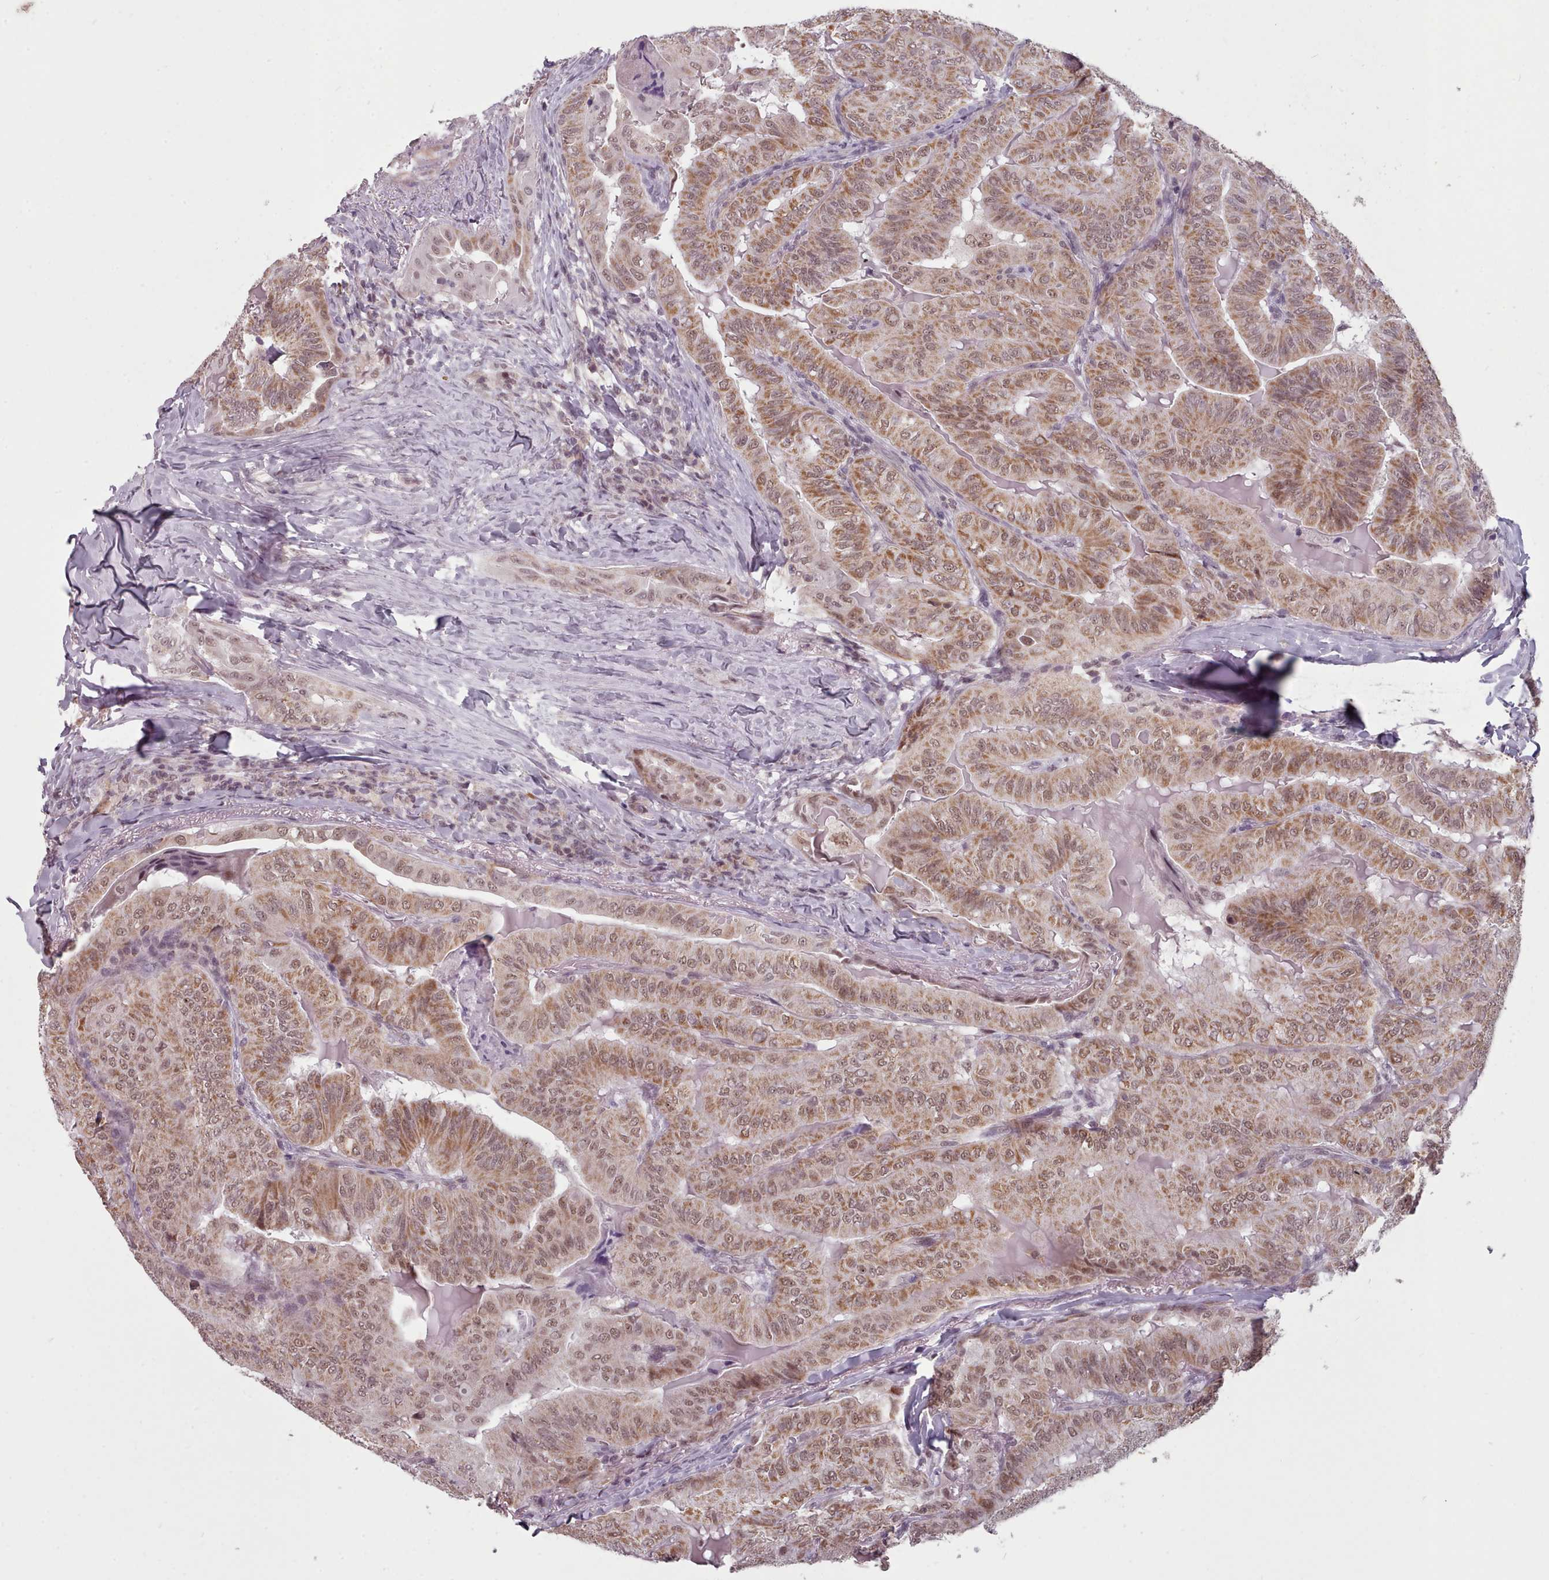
{"staining": {"intensity": "moderate", "quantity": ">75%", "location": "cytoplasmic/membranous,nuclear"}, "tissue": "thyroid cancer", "cell_type": "Tumor cells", "image_type": "cancer", "snomed": [{"axis": "morphology", "description": "Papillary adenocarcinoma, NOS"}, {"axis": "topography", "description": "Thyroid gland"}], "caption": "Immunohistochemical staining of human thyroid cancer displays moderate cytoplasmic/membranous and nuclear protein positivity in approximately >75% of tumor cells. The staining is performed using DAB (3,3'-diaminobenzidine) brown chromogen to label protein expression. The nuclei are counter-stained blue using hematoxylin.", "gene": "SRSF9", "patient": {"sex": "female", "age": 68}}